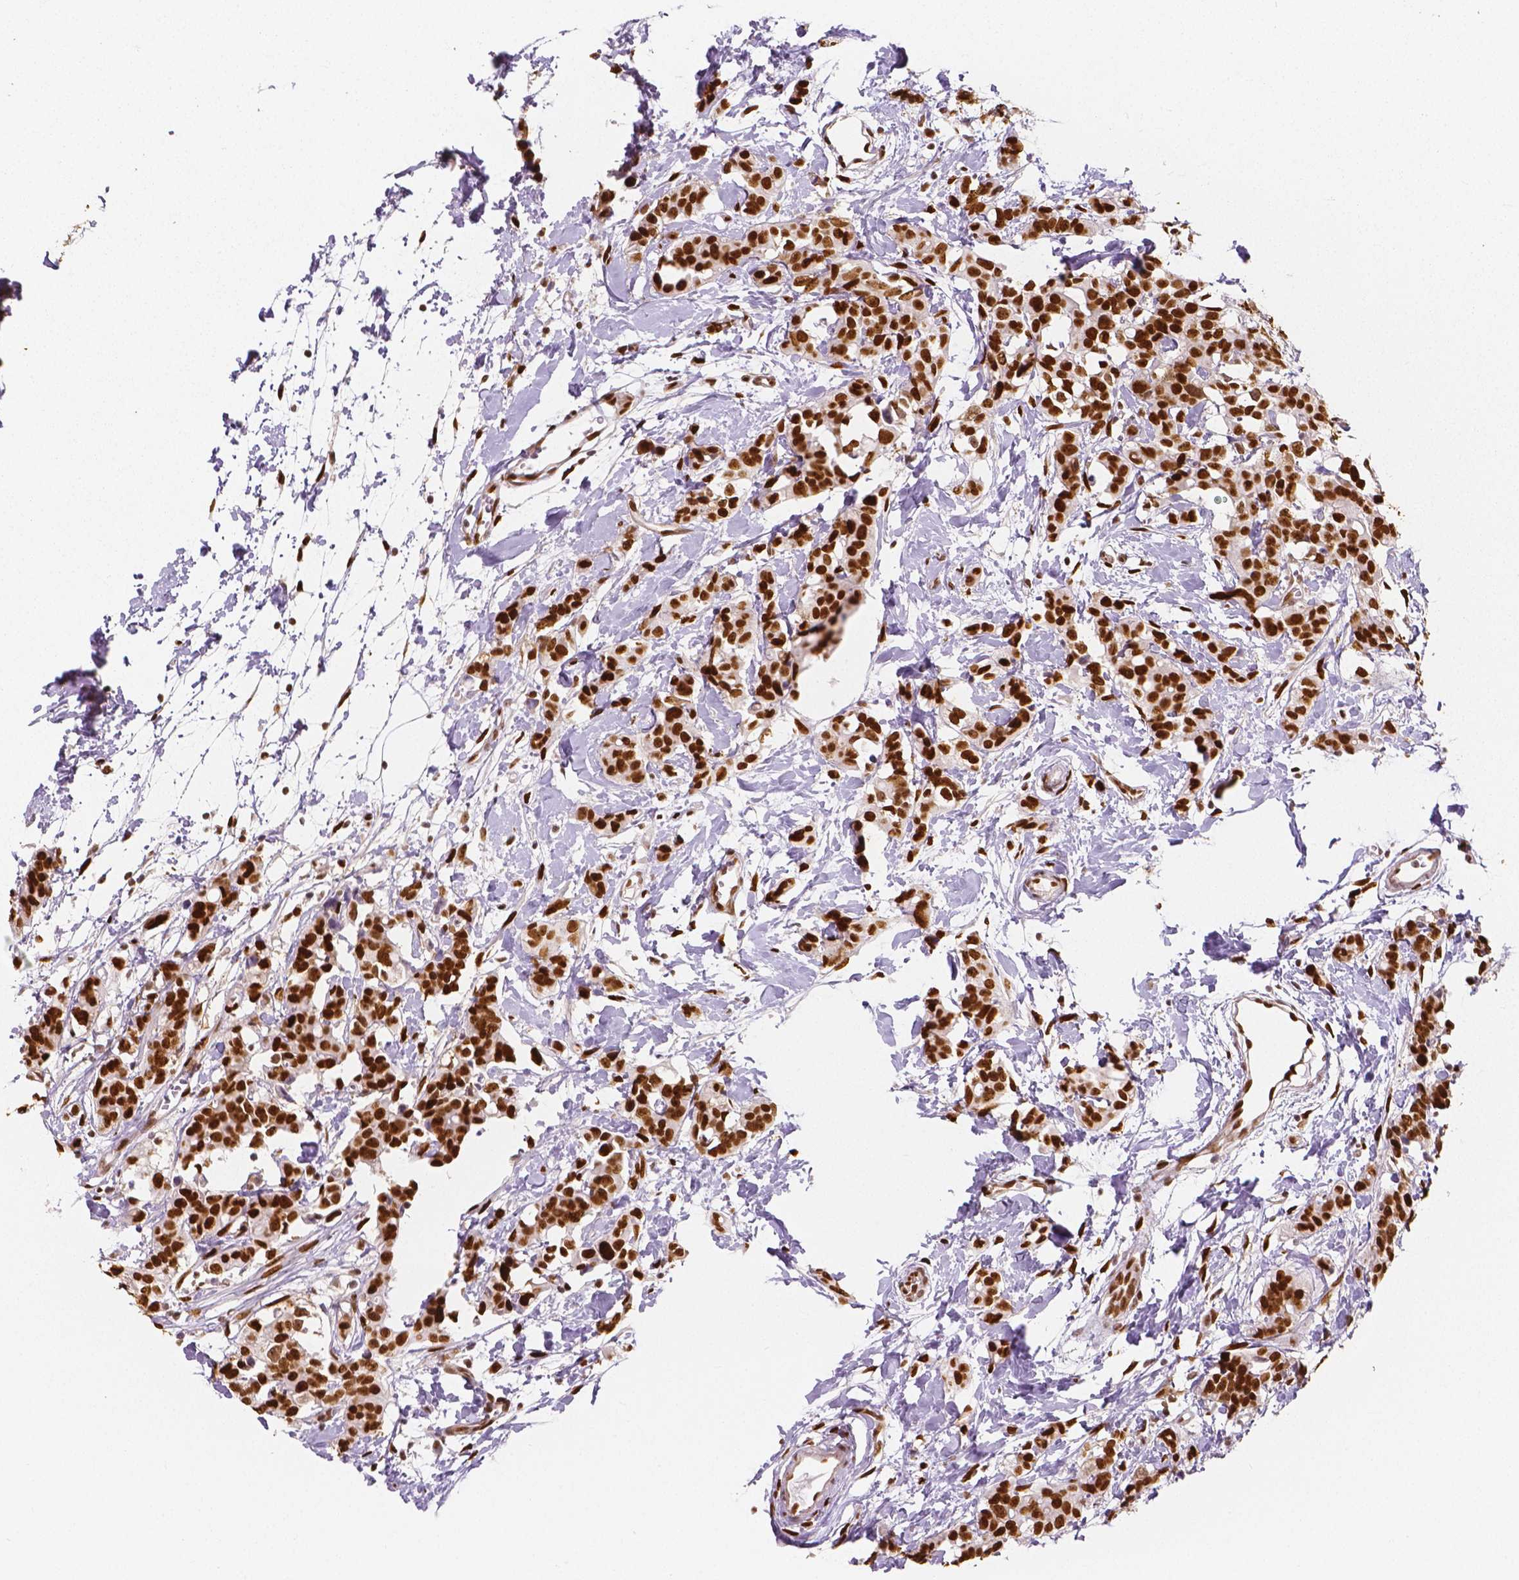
{"staining": {"intensity": "strong", "quantity": ">75%", "location": "nuclear"}, "tissue": "breast cancer", "cell_type": "Tumor cells", "image_type": "cancer", "snomed": [{"axis": "morphology", "description": "Duct carcinoma"}, {"axis": "topography", "description": "Breast"}], "caption": "Invasive ductal carcinoma (breast) tissue reveals strong nuclear expression in approximately >75% of tumor cells", "gene": "NUCKS1", "patient": {"sex": "female", "age": 40}}